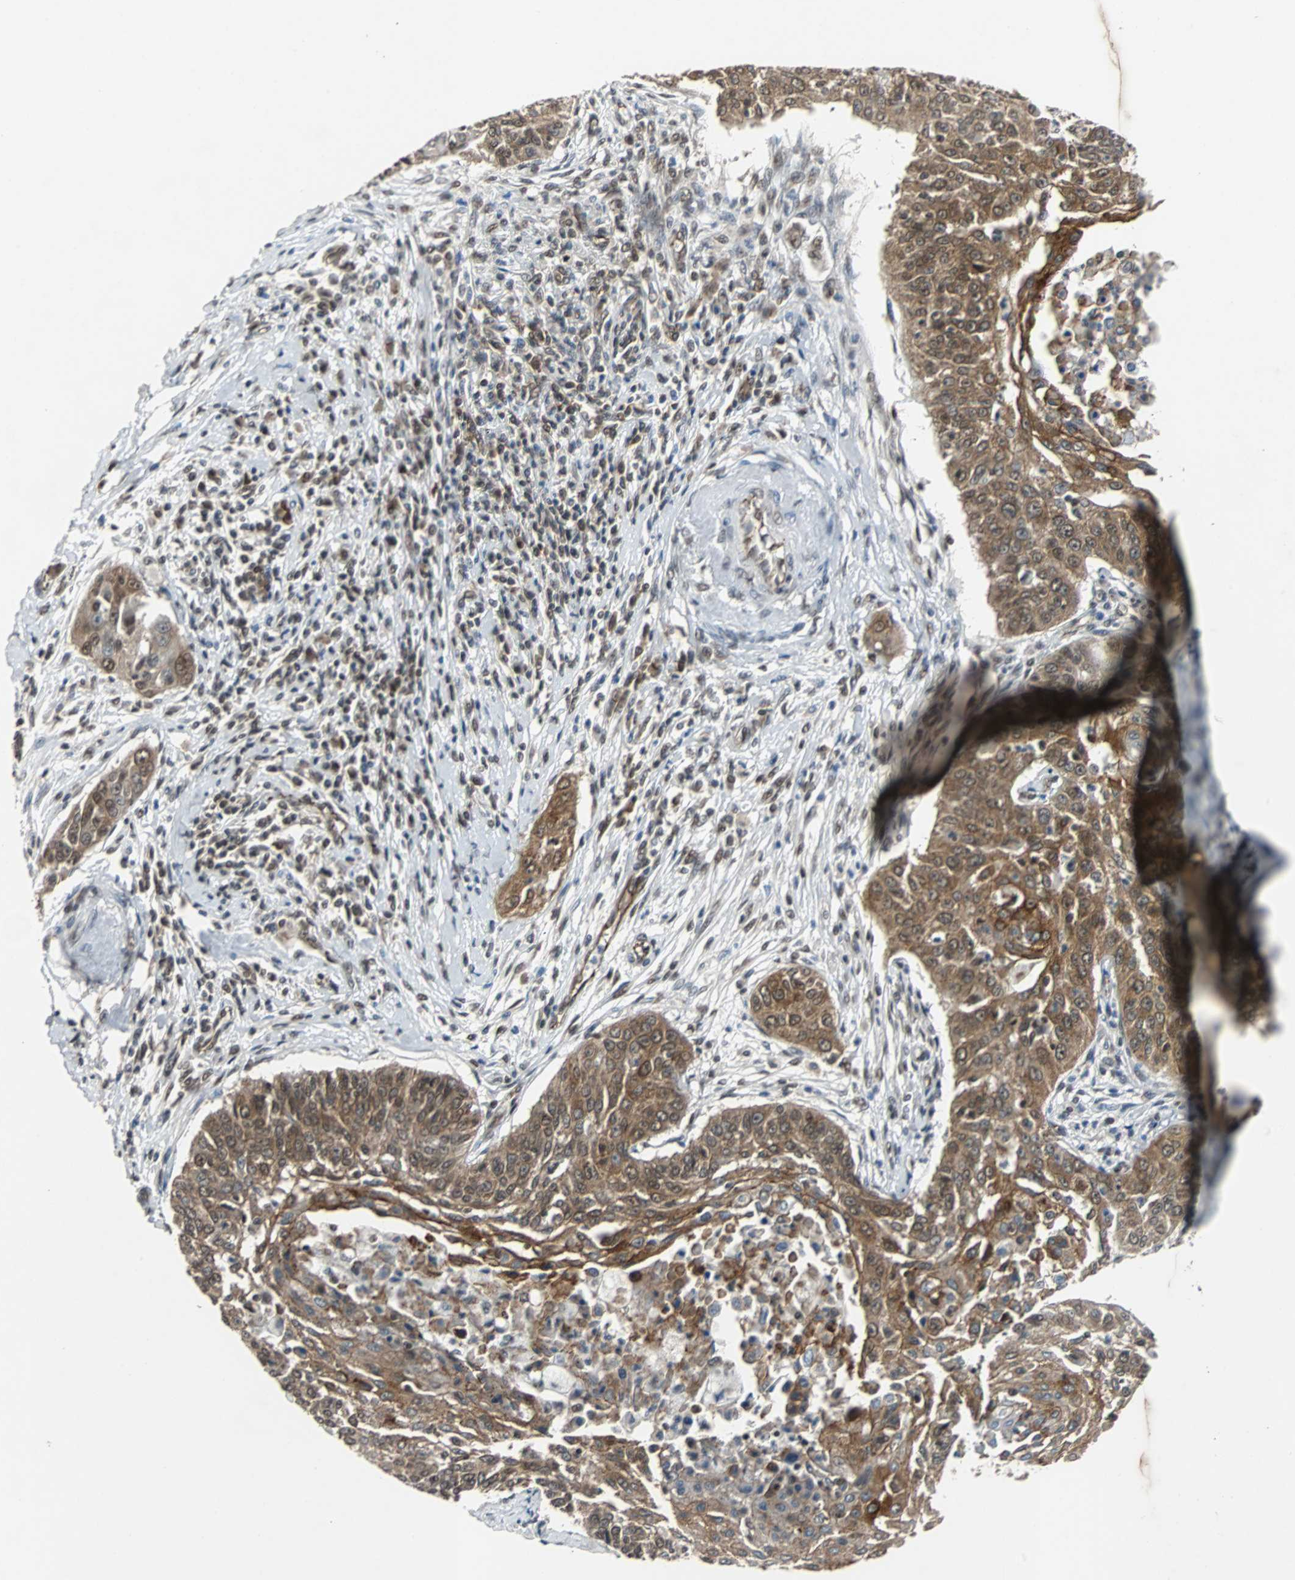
{"staining": {"intensity": "moderate", "quantity": ">75%", "location": "cytoplasmic/membranous"}, "tissue": "cervical cancer", "cell_type": "Tumor cells", "image_type": "cancer", "snomed": [{"axis": "morphology", "description": "Squamous cell carcinoma, NOS"}, {"axis": "topography", "description": "Cervix"}], "caption": "This histopathology image shows IHC staining of cervical cancer (squamous cell carcinoma), with medium moderate cytoplasmic/membranous staining in approximately >75% of tumor cells.", "gene": "LSR", "patient": {"sex": "female", "age": 33}}